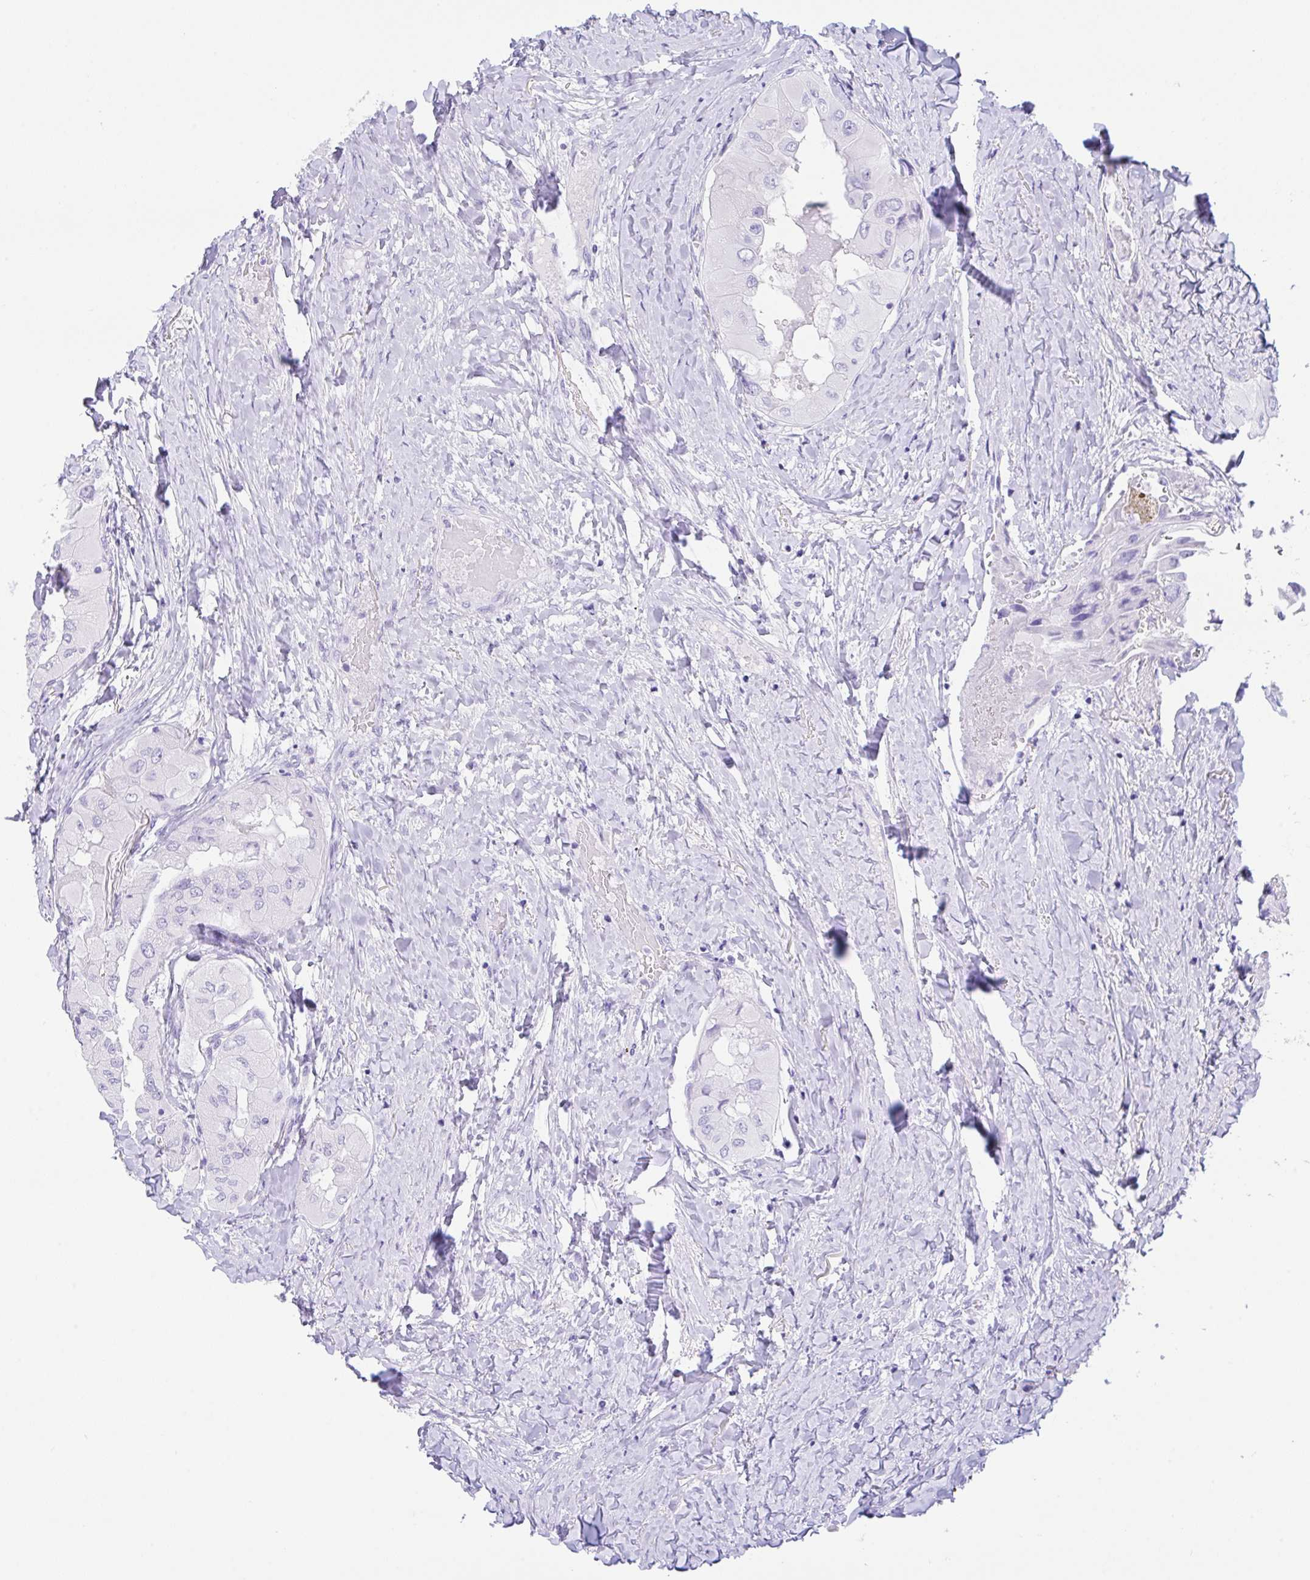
{"staining": {"intensity": "negative", "quantity": "none", "location": "none"}, "tissue": "thyroid cancer", "cell_type": "Tumor cells", "image_type": "cancer", "snomed": [{"axis": "morphology", "description": "Normal tissue, NOS"}, {"axis": "morphology", "description": "Papillary adenocarcinoma, NOS"}, {"axis": "topography", "description": "Thyroid gland"}], "caption": "An immunohistochemistry (IHC) photomicrograph of thyroid papillary adenocarcinoma is shown. There is no staining in tumor cells of thyroid papillary adenocarcinoma.", "gene": "CPA1", "patient": {"sex": "female", "age": 59}}